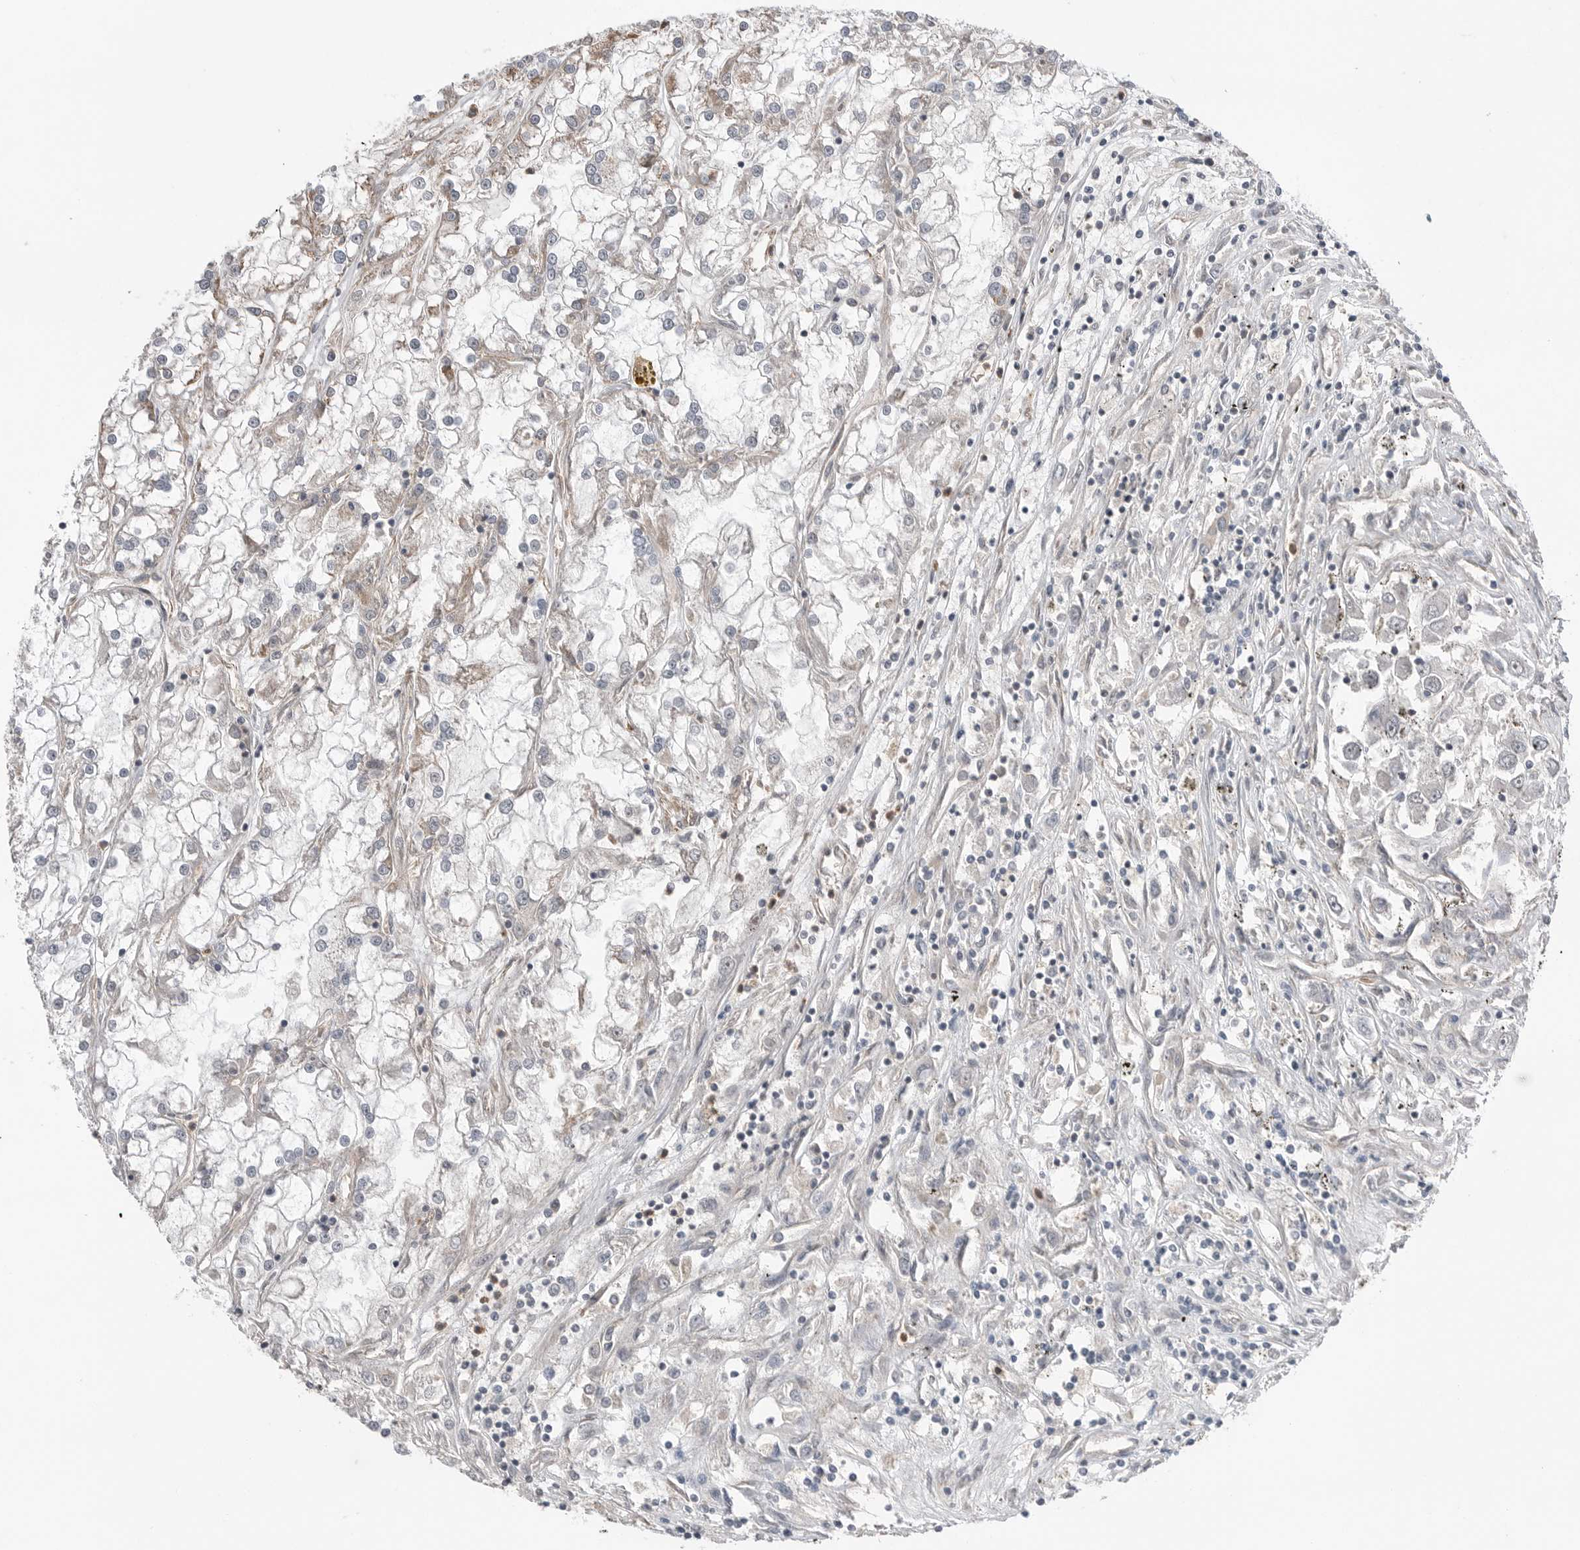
{"staining": {"intensity": "negative", "quantity": "none", "location": "none"}, "tissue": "renal cancer", "cell_type": "Tumor cells", "image_type": "cancer", "snomed": [{"axis": "morphology", "description": "Adenocarcinoma, NOS"}, {"axis": "topography", "description": "Kidney"}], "caption": "Immunohistochemistry (IHC) photomicrograph of renal cancer (adenocarcinoma) stained for a protein (brown), which reveals no staining in tumor cells. (IHC, brightfield microscopy, high magnification).", "gene": "NTAQ1", "patient": {"sex": "female", "age": 52}}